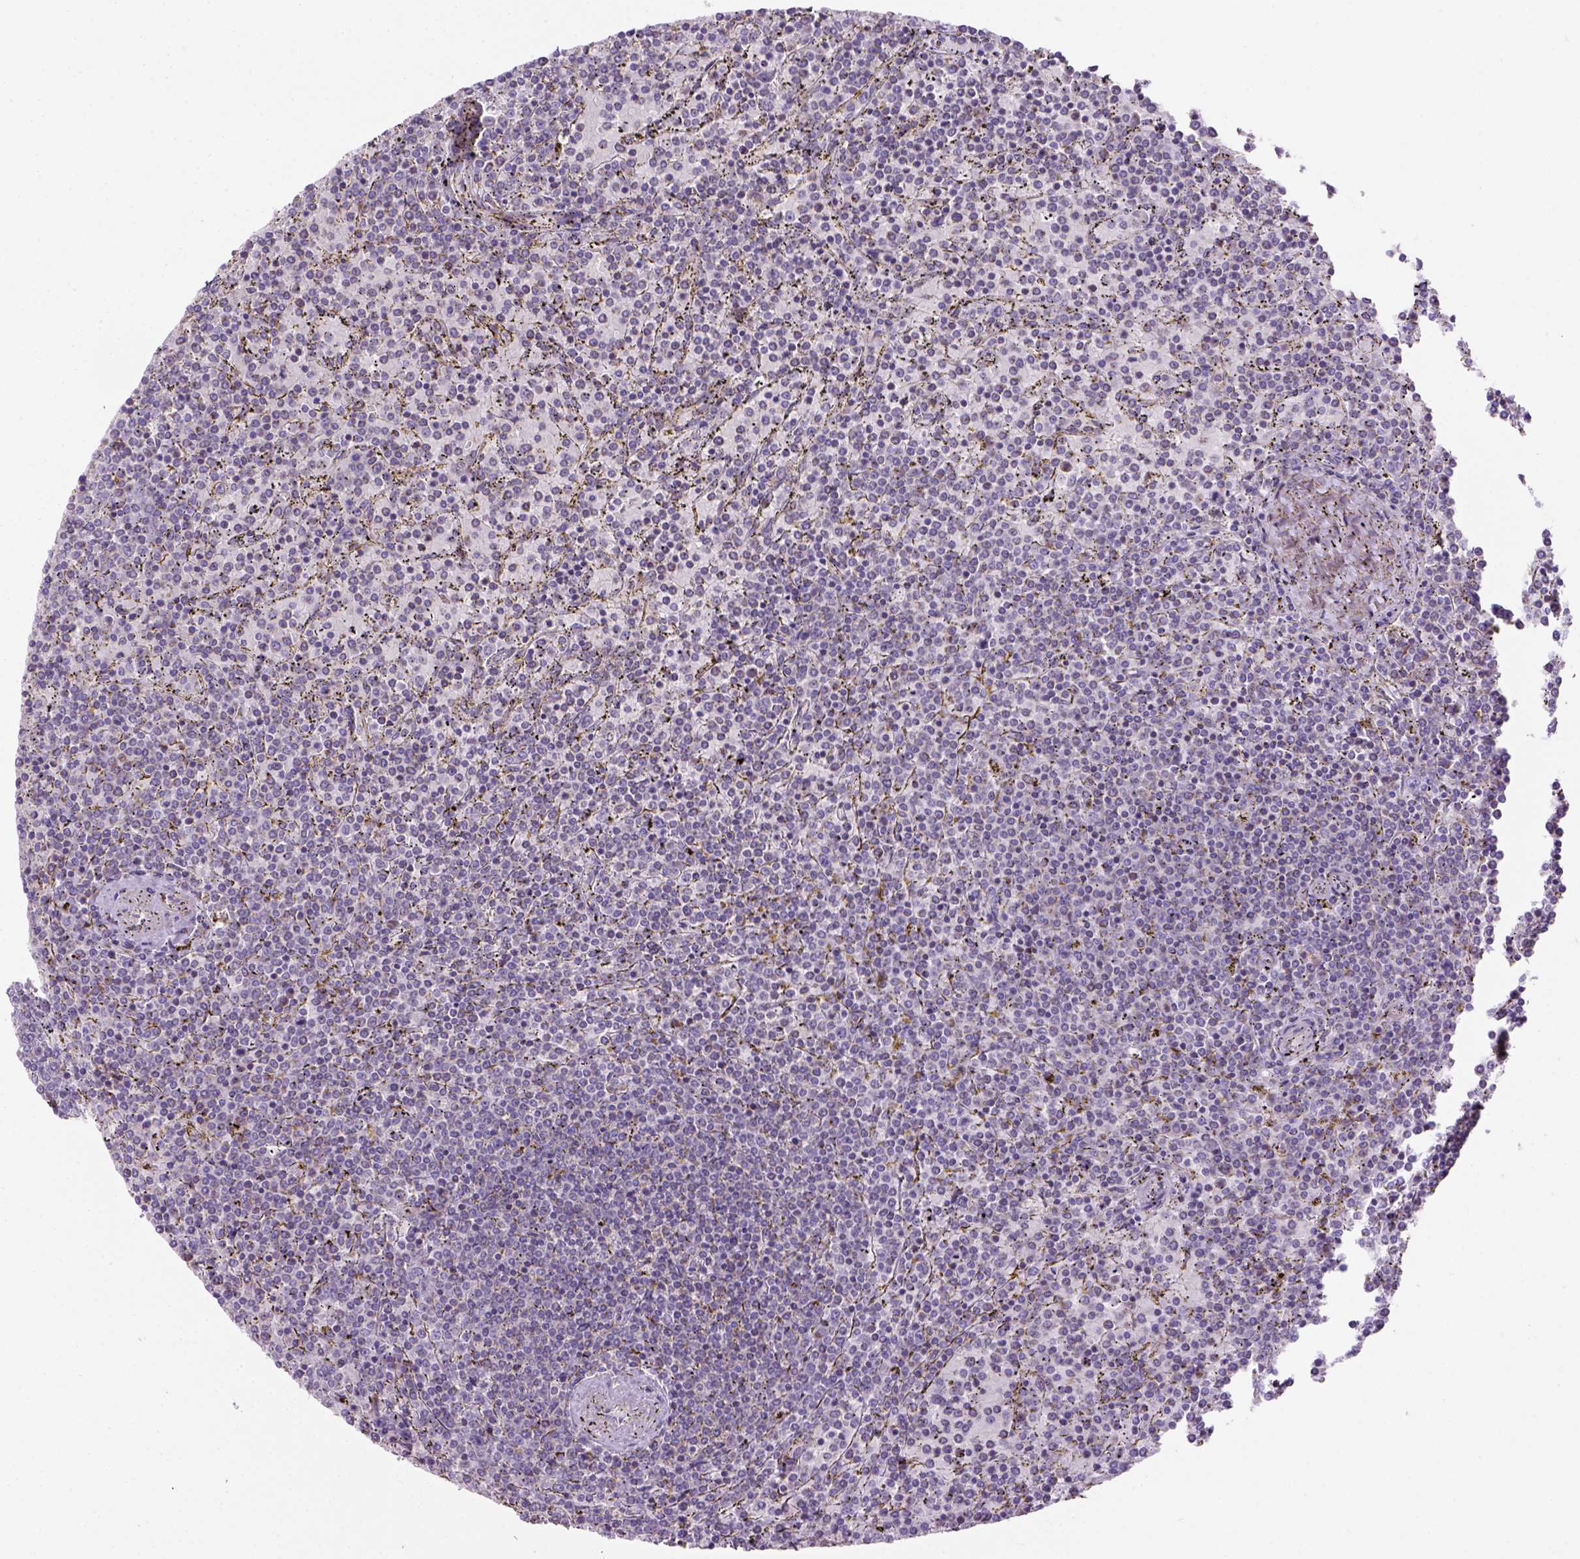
{"staining": {"intensity": "negative", "quantity": "none", "location": "none"}, "tissue": "lymphoma", "cell_type": "Tumor cells", "image_type": "cancer", "snomed": [{"axis": "morphology", "description": "Malignant lymphoma, non-Hodgkin's type, Low grade"}, {"axis": "topography", "description": "Spleen"}], "caption": "There is no significant staining in tumor cells of low-grade malignant lymphoma, non-Hodgkin's type.", "gene": "HTRA1", "patient": {"sex": "female", "age": 77}}